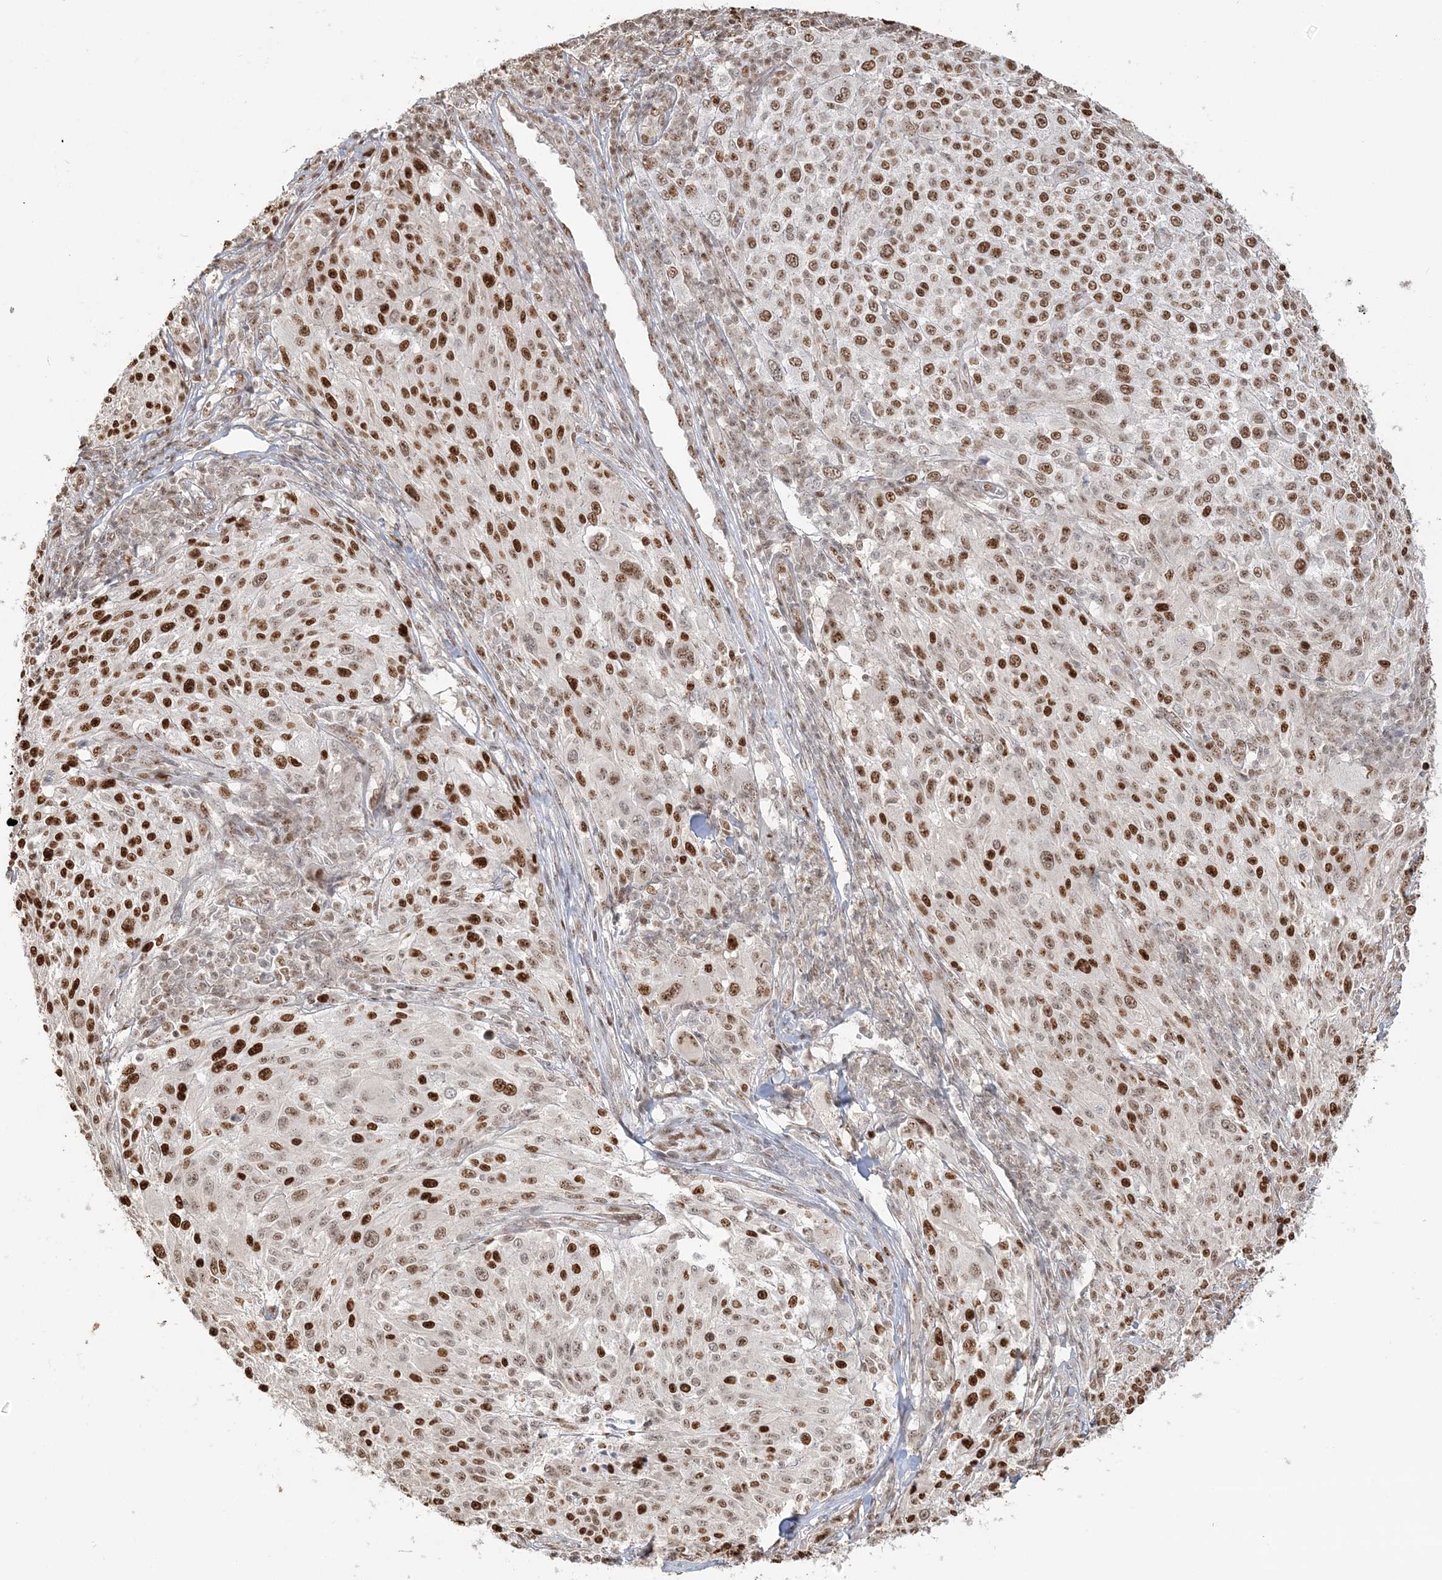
{"staining": {"intensity": "strong", "quantity": ">75%", "location": "nuclear"}, "tissue": "melanoma", "cell_type": "Tumor cells", "image_type": "cancer", "snomed": [{"axis": "morphology", "description": "Malignant melanoma, NOS"}, {"axis": "topography", "description": "Skin of trunk"}], "caption": "Protein expression analysis of human melanoma reveals strong nuclear staining in about >75% of tumor cells. (DAB IHC with brightfield microscopy, high magnification).", "gene": "SUMO2", "patient": {"sex": "male", "age": 71}}